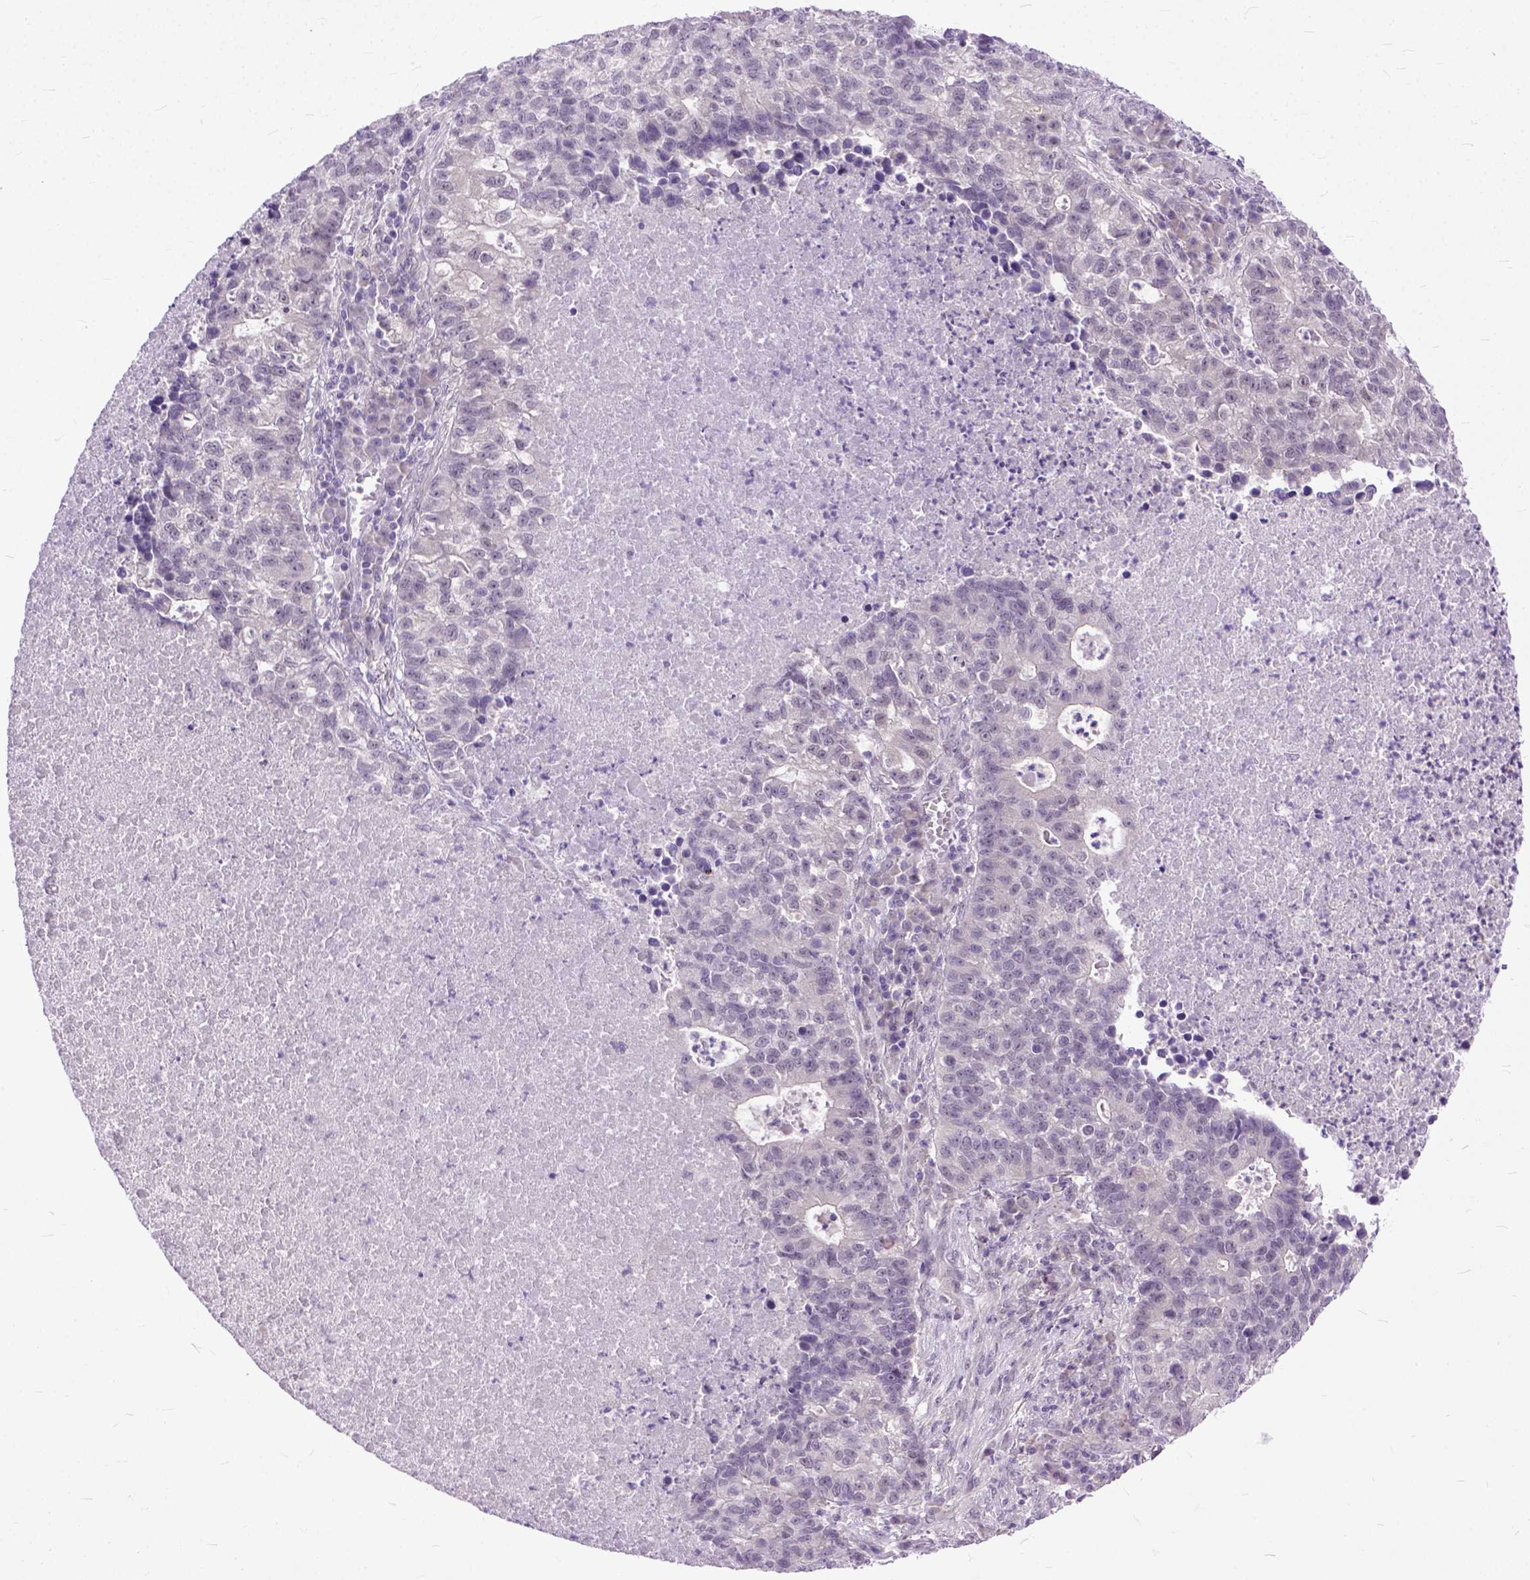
{"staining": {"intensity": "negative", "quantity": "none", "location": "none"}, "tissue": "lung cancer", "cell_type": "Tumor cells", "image_type": "cancer", "snomed": [{"axis": "morphology", "description": "Adenocarcinoma, NOS"}, {"axis": "topography", "description": "Lung"}], "caption": "An image of human lung cancer is negative for staining in tumor cells.", "gene": "TCEAL7", "patient": {"sex": "male", "age": 57}}